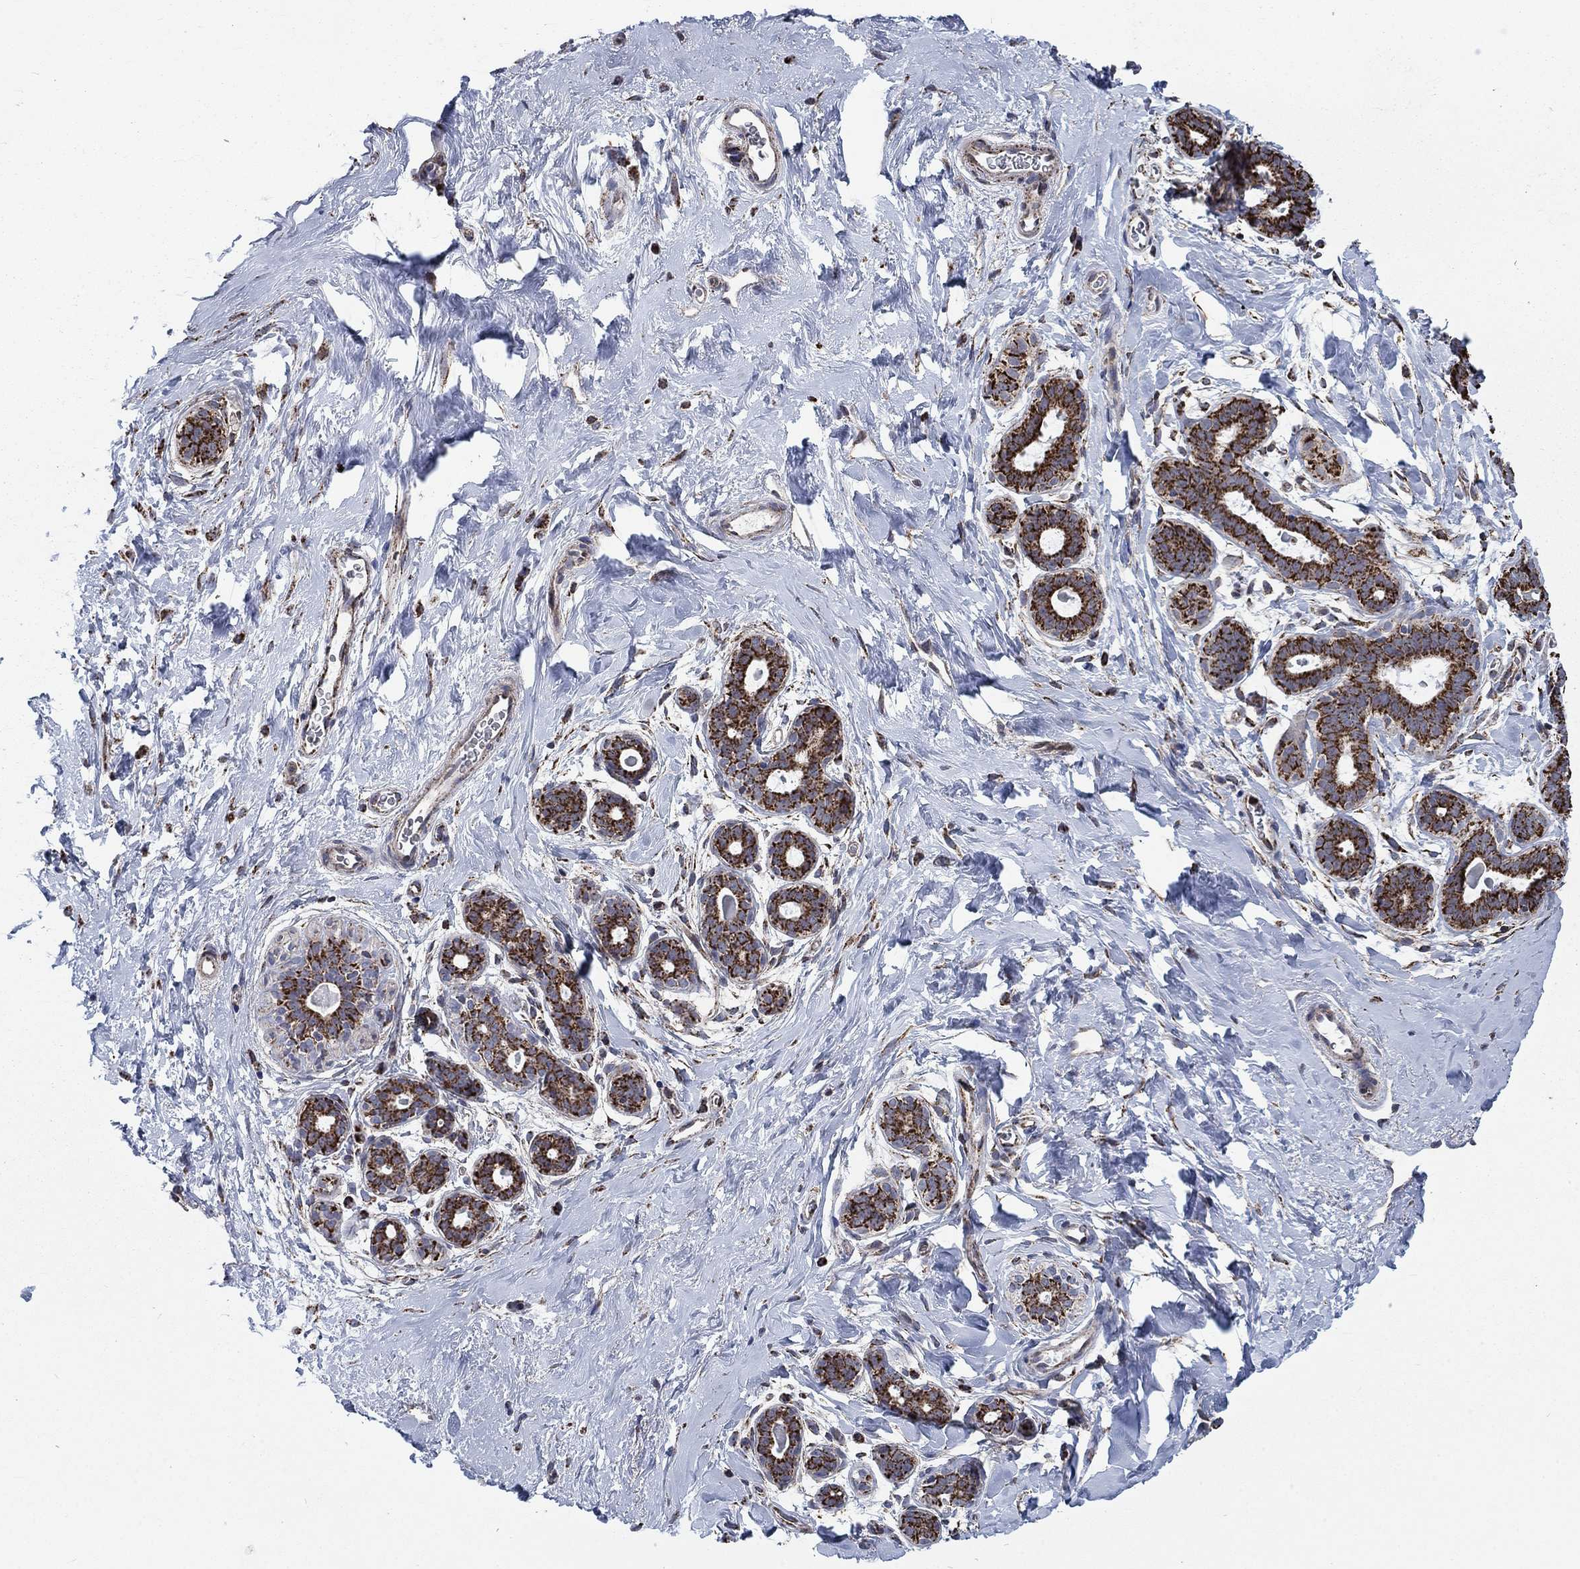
{"staining": {"intensity": "negative", "quantity": "none", "location": "none"}, "tissue": "breast", "cell_type": "Adipocytes", "image_type": "normal", "snomed": [{"axis": "morphology", "description": "Normal tissue, NOS"}, {"axis": "topography", "description": "Breast"}], "caption": "This is an immunohistochemistry (IHC) photomicrograph of unremarkable human breast. There is no positivity in adipocytes.", "gene": "MOAP1", "patient": {"sex": "female", "age": 43}}